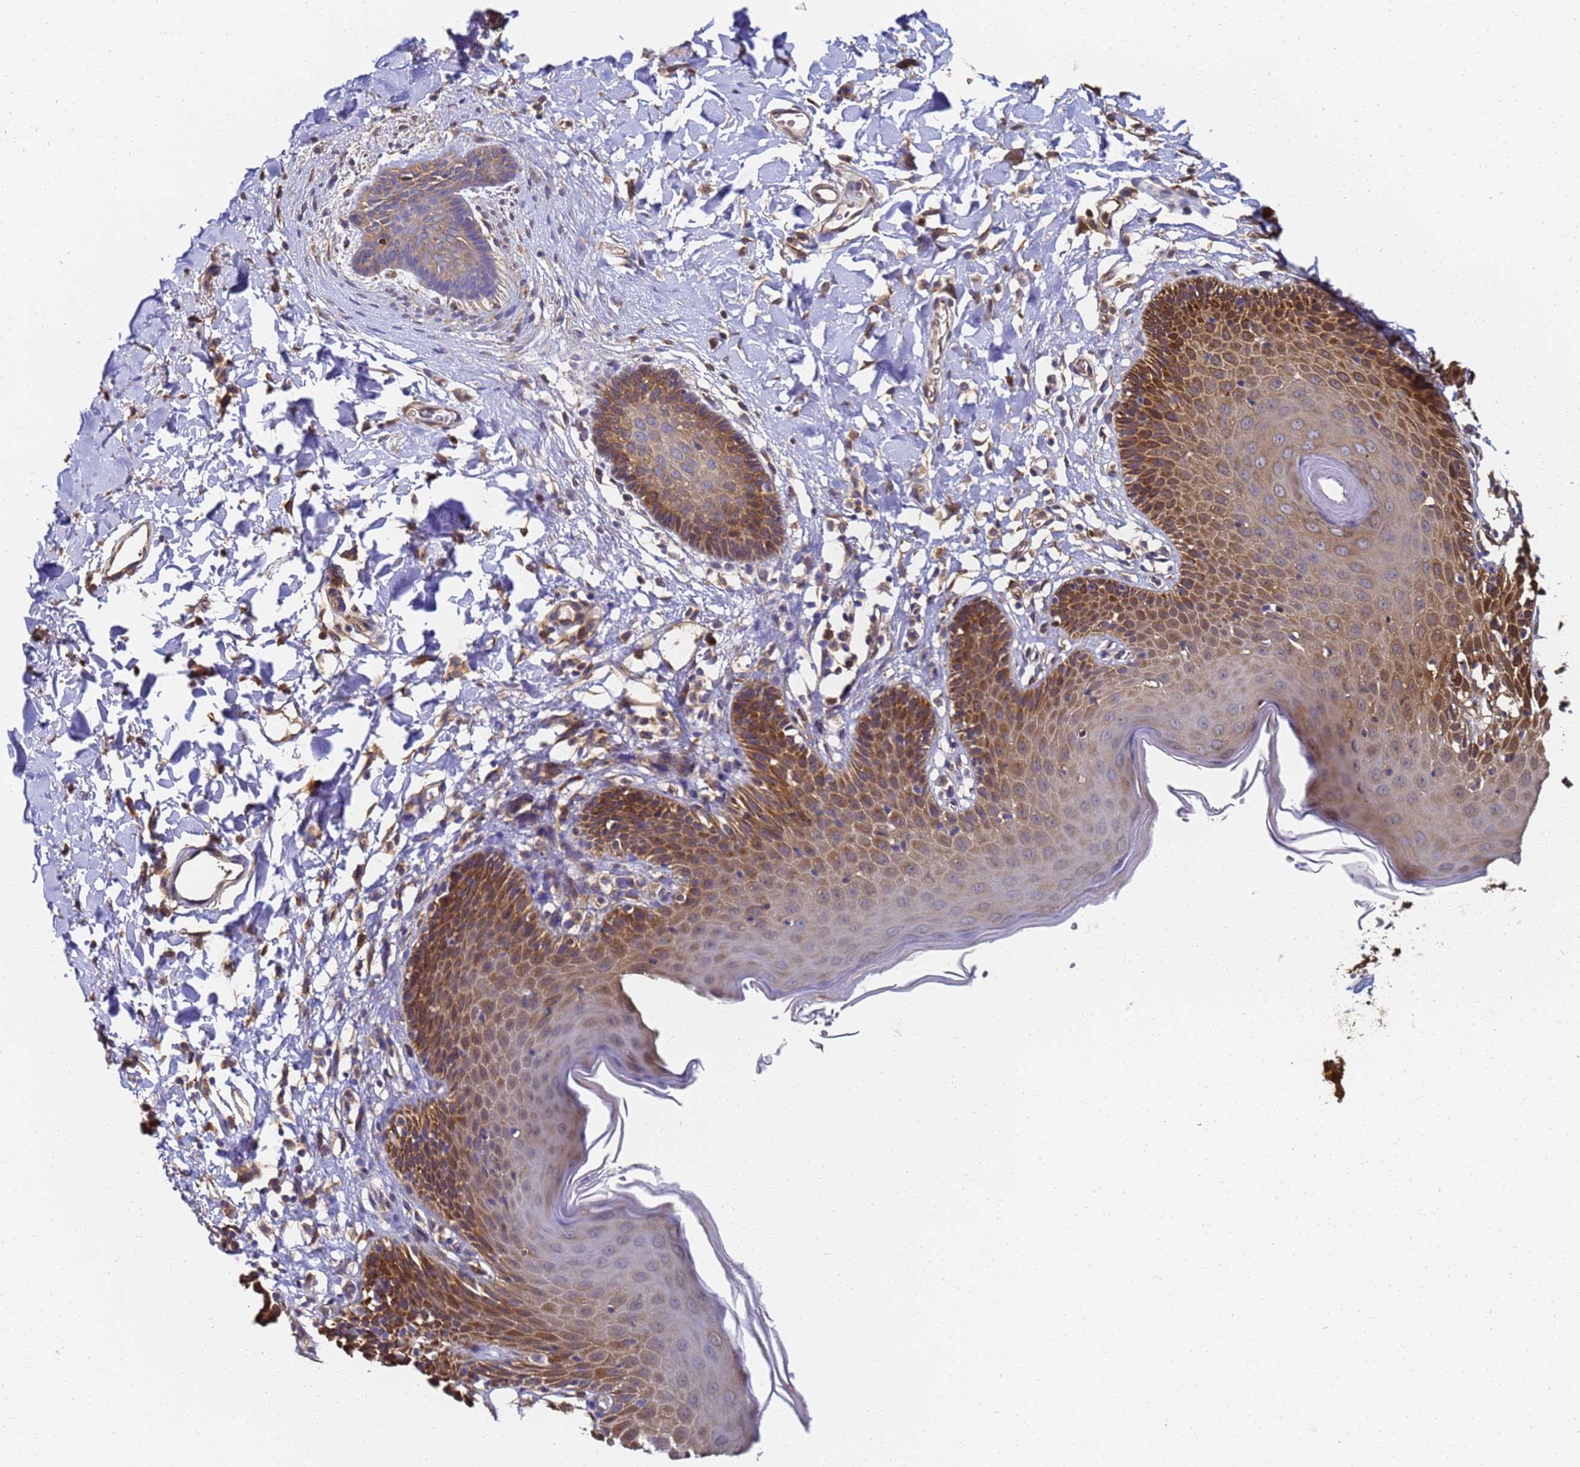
{"staining": {"intensity": "moderate", "quantity": ">75%", "location": "cytoplasmic/membranous"}, "tissue": "skin", "cell_type": "Epidermal cells", "image_type": "normal", "snomed": [{"axis": "morphology", "description": "Normal tissue, NOS"}, {"axis": "topography", "description": "Vulva"}], "caption": "Moderate cytoplasmic/membranous expression for a protein is seen in about >75% of epidermal cells of normal skin using immunohistochemistry (IHC).", "gene": "NME1", "patient": {"sex": "female", "age": 68}}